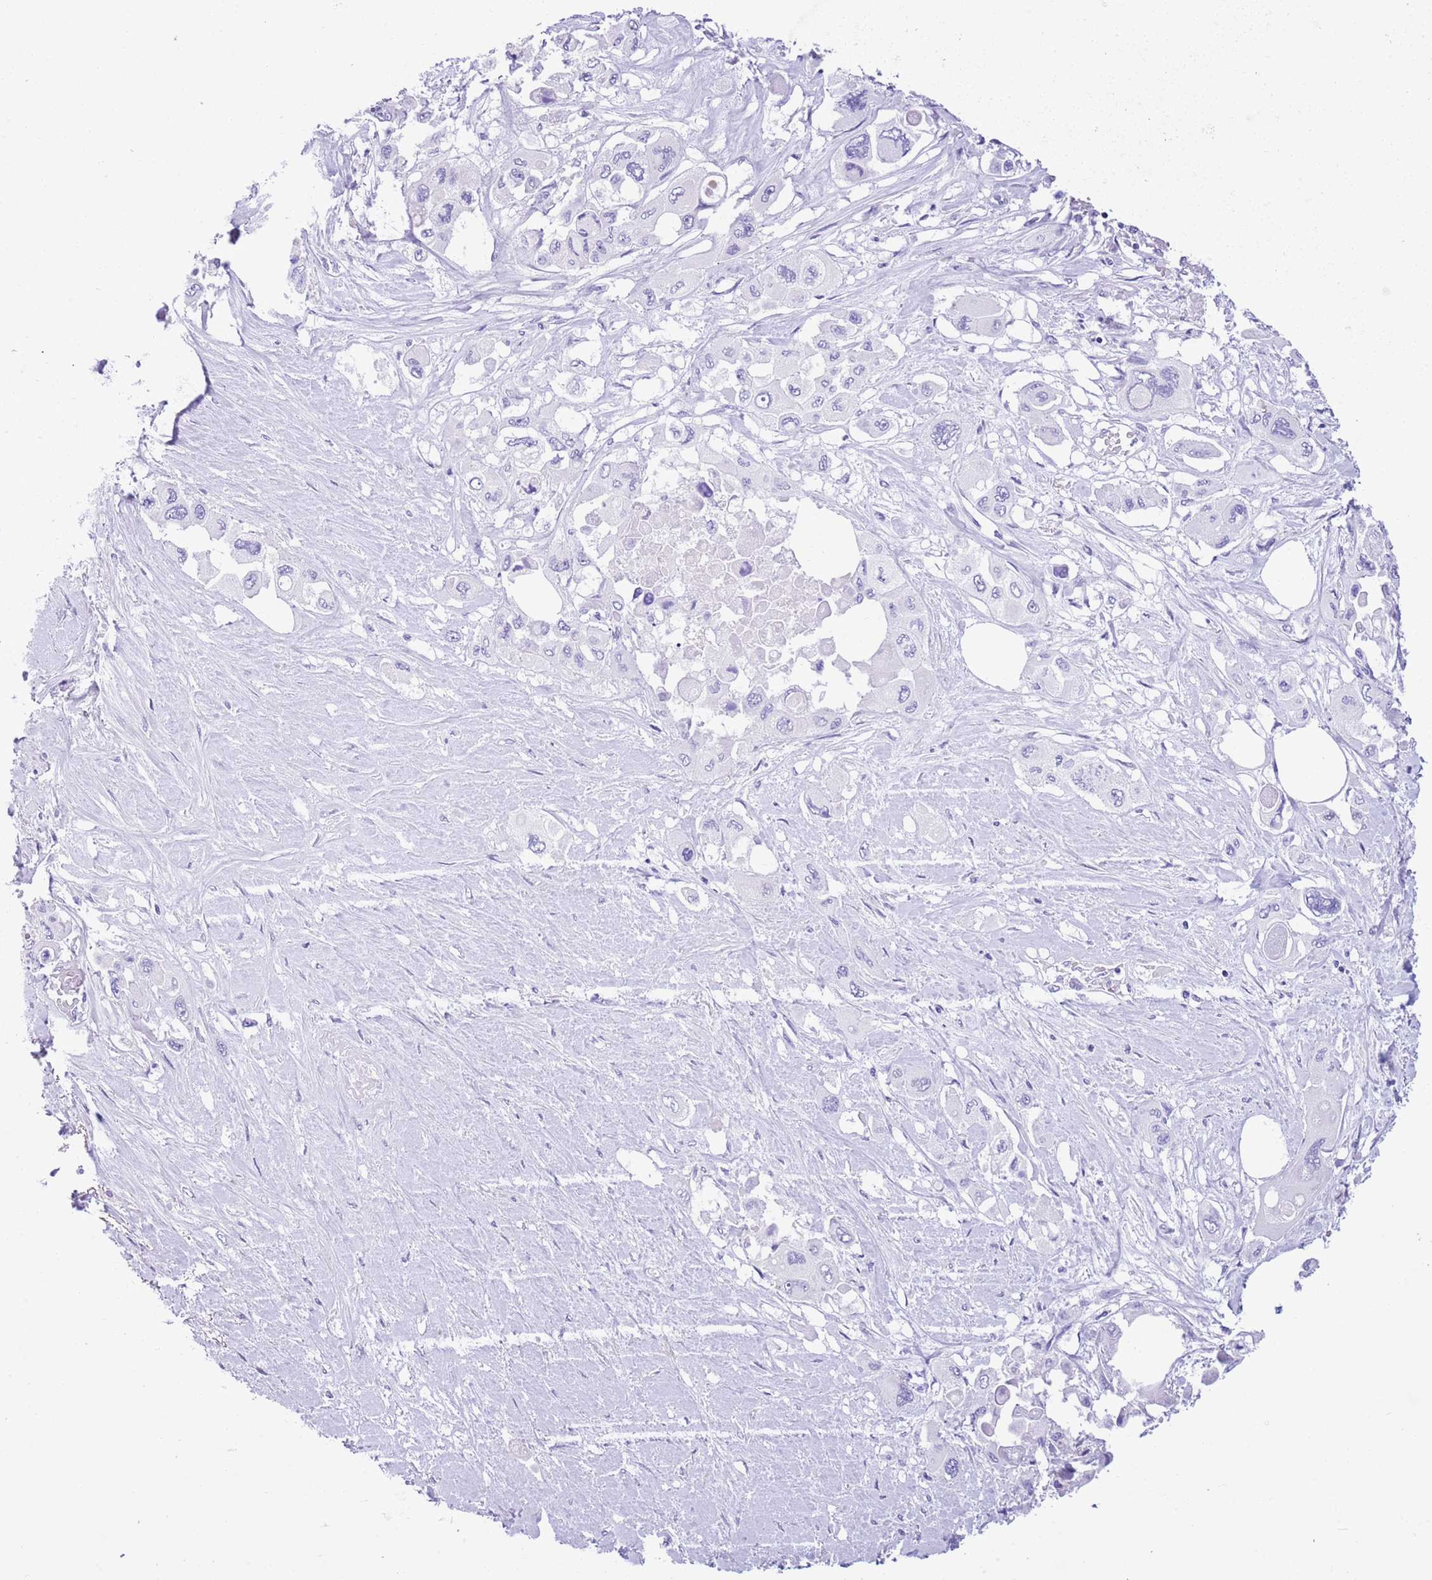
{"staining": {"intensity": "negative", "quantity": "none", "location": "none"}, "tissue": "pancreatic cancer", "cell_type": "Tumor cells", "image_type": "cancer", "snomed": [{"axis": "morphology", "description": "Adenocarcinoma, NOS"}, {"axis": "topography", "description": "Pancreas"}], "caption": "Adenocarcinoma (pancreatic) was stained to show a protein in brown. There is no significant positivity in tumor cells.", "gene": "TBC1D10B", "patient": {"sex": "male", "age": 92}}